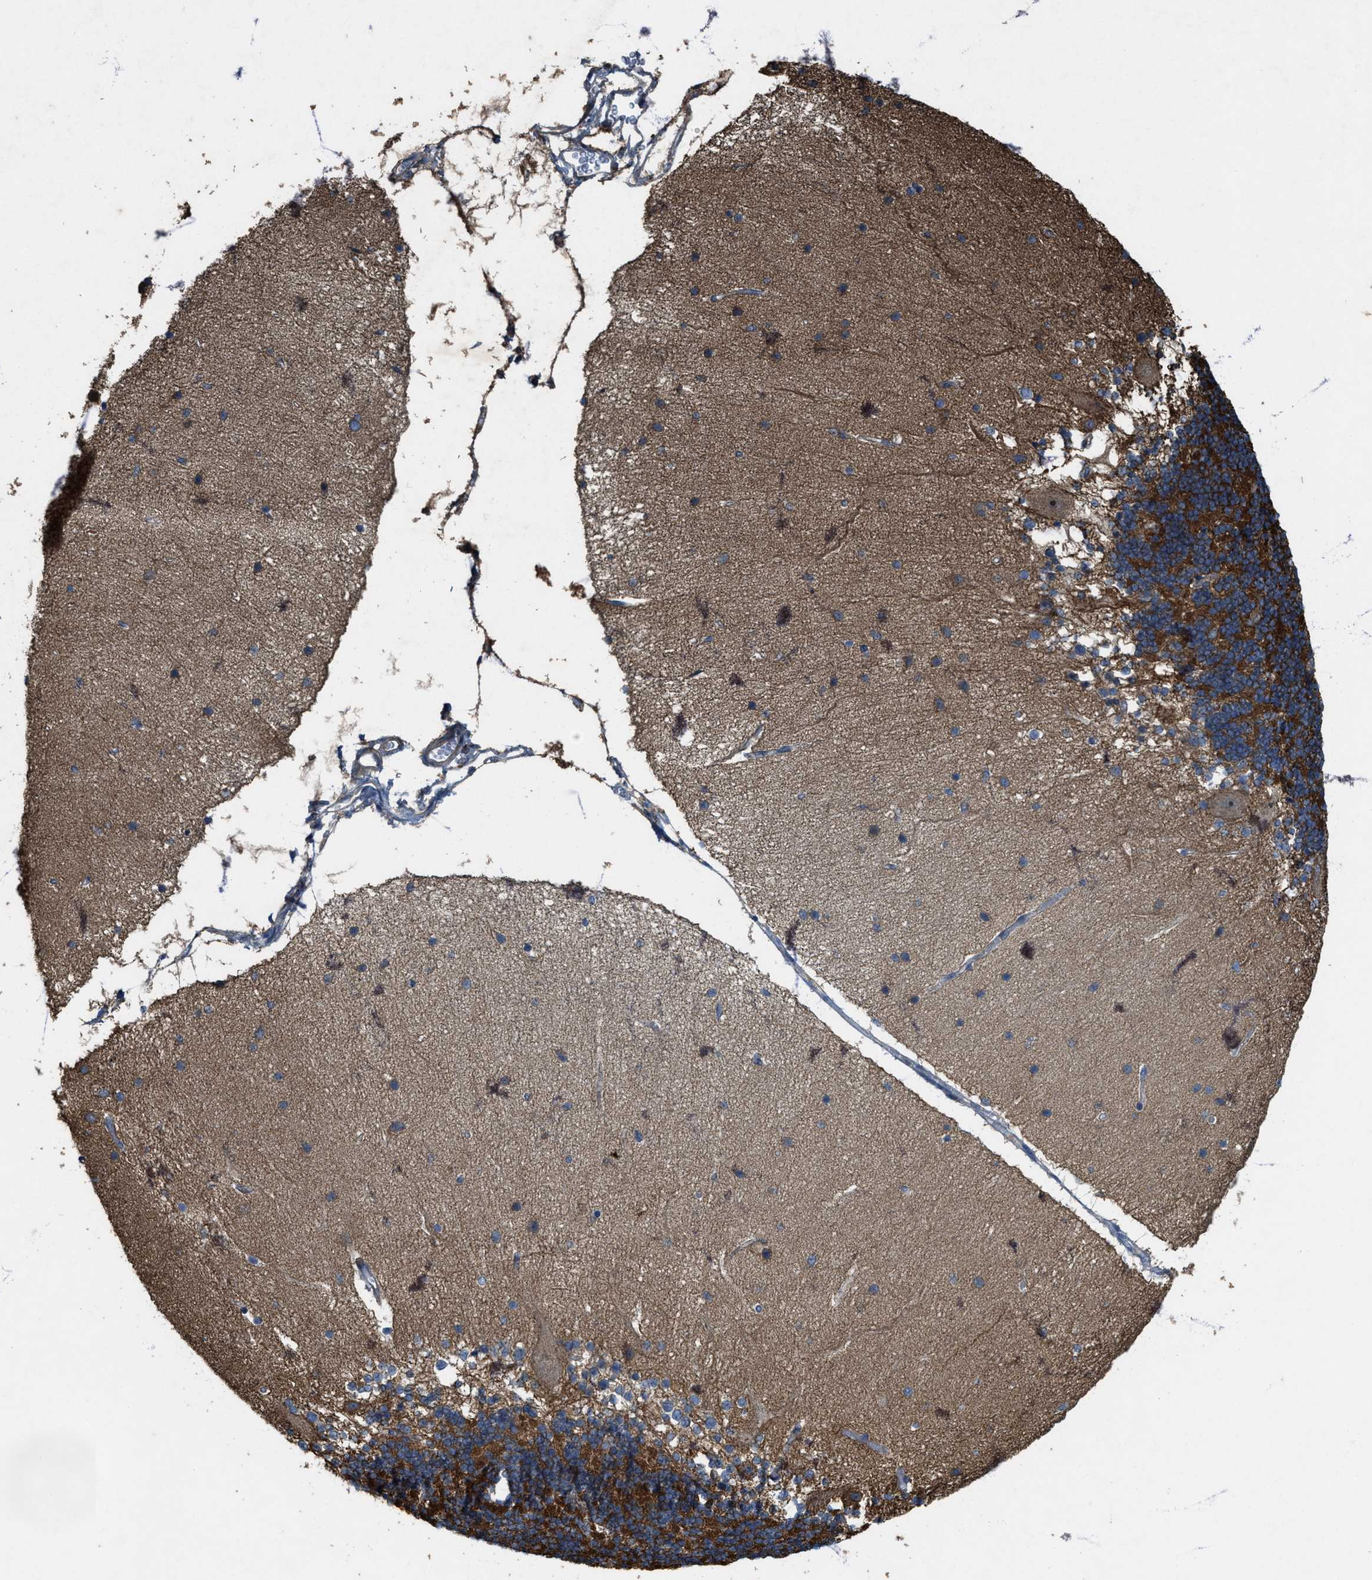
{"staining": {"intensity": "strong", "quantity": "25%-75%", "location": "cytoplasmic/membranous"}, "tissue": "cerebellum", "cell_type": "Cells in granular layer", "image_type": "normal", "snomed": [{"axis": "morphology", "description": "Normal tissue, NOS"}, {"axis": "topography", "description": "Cerebellum"}], "caption": "Protein expression by immunohistochemistry shows strong cytoplasmic/membranous expression in about 25%-75% of cells in granular layer in benign cerebellum.", "gene": "PDP2", "patient": {"sex": "female", "age": 54}}